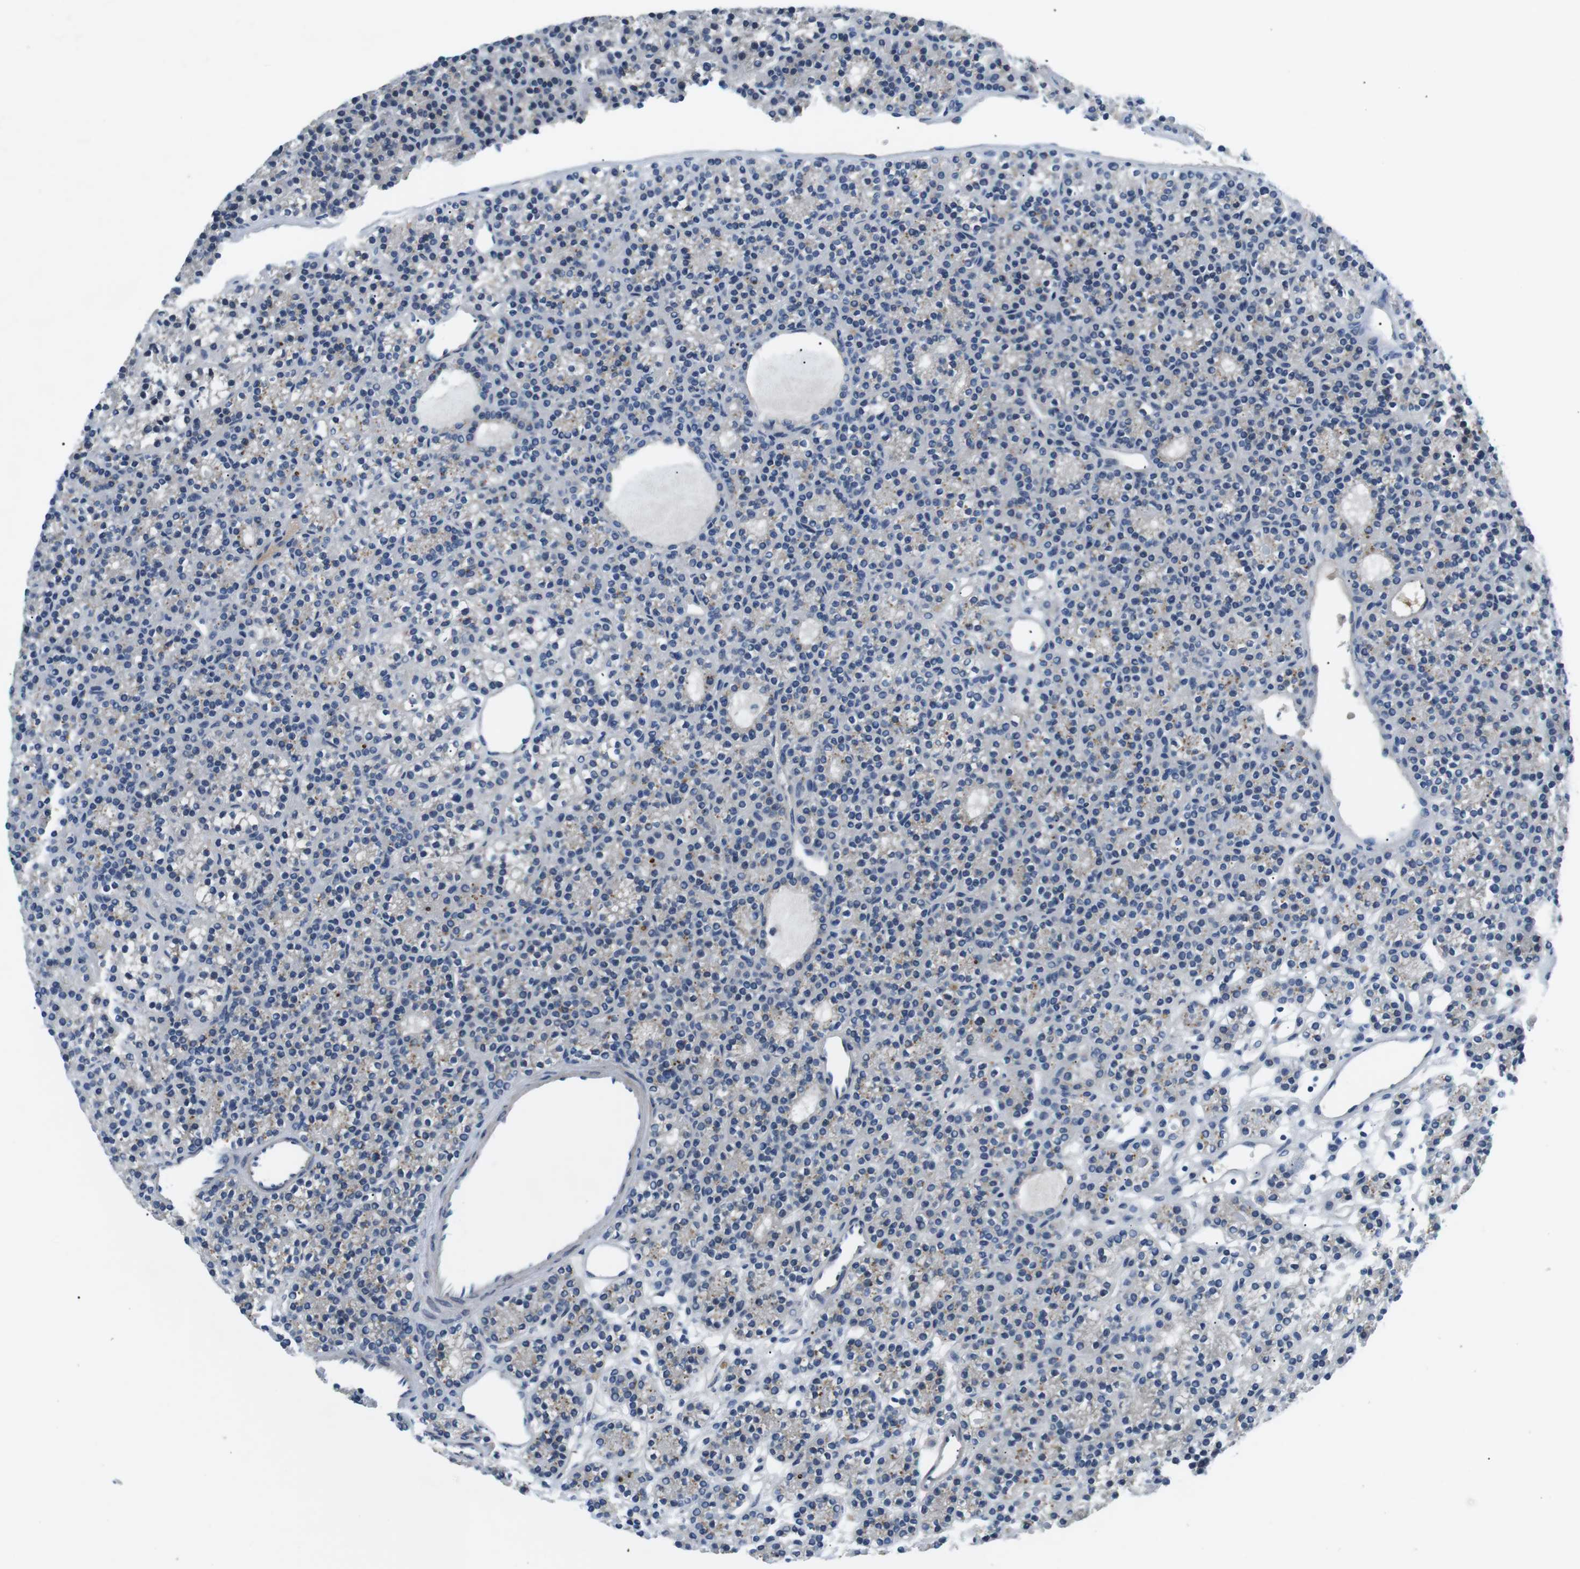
{"staining": {"intensity": "weak", "quantity": "<25%", "location": "cytoplasmic/membranous"}, "tissue": "parathyroid gland", "cell_type": "Glandular cells", "image_type": "normal", "snomed": [{"axis": "morphology", "description": "Normal tissue, NOS"}, {"axis": "morphology", "description": "Adenoma, NOS"}, {"axis": "topography", "description": "Parathyroid gland"}], "caption": "Immunohistochemical staining of benign human parathyroid gland demonstrates no significant staining in glandular cells.", "gene": "WSCD1", "patient": {"sex": "female", "age": 64}}